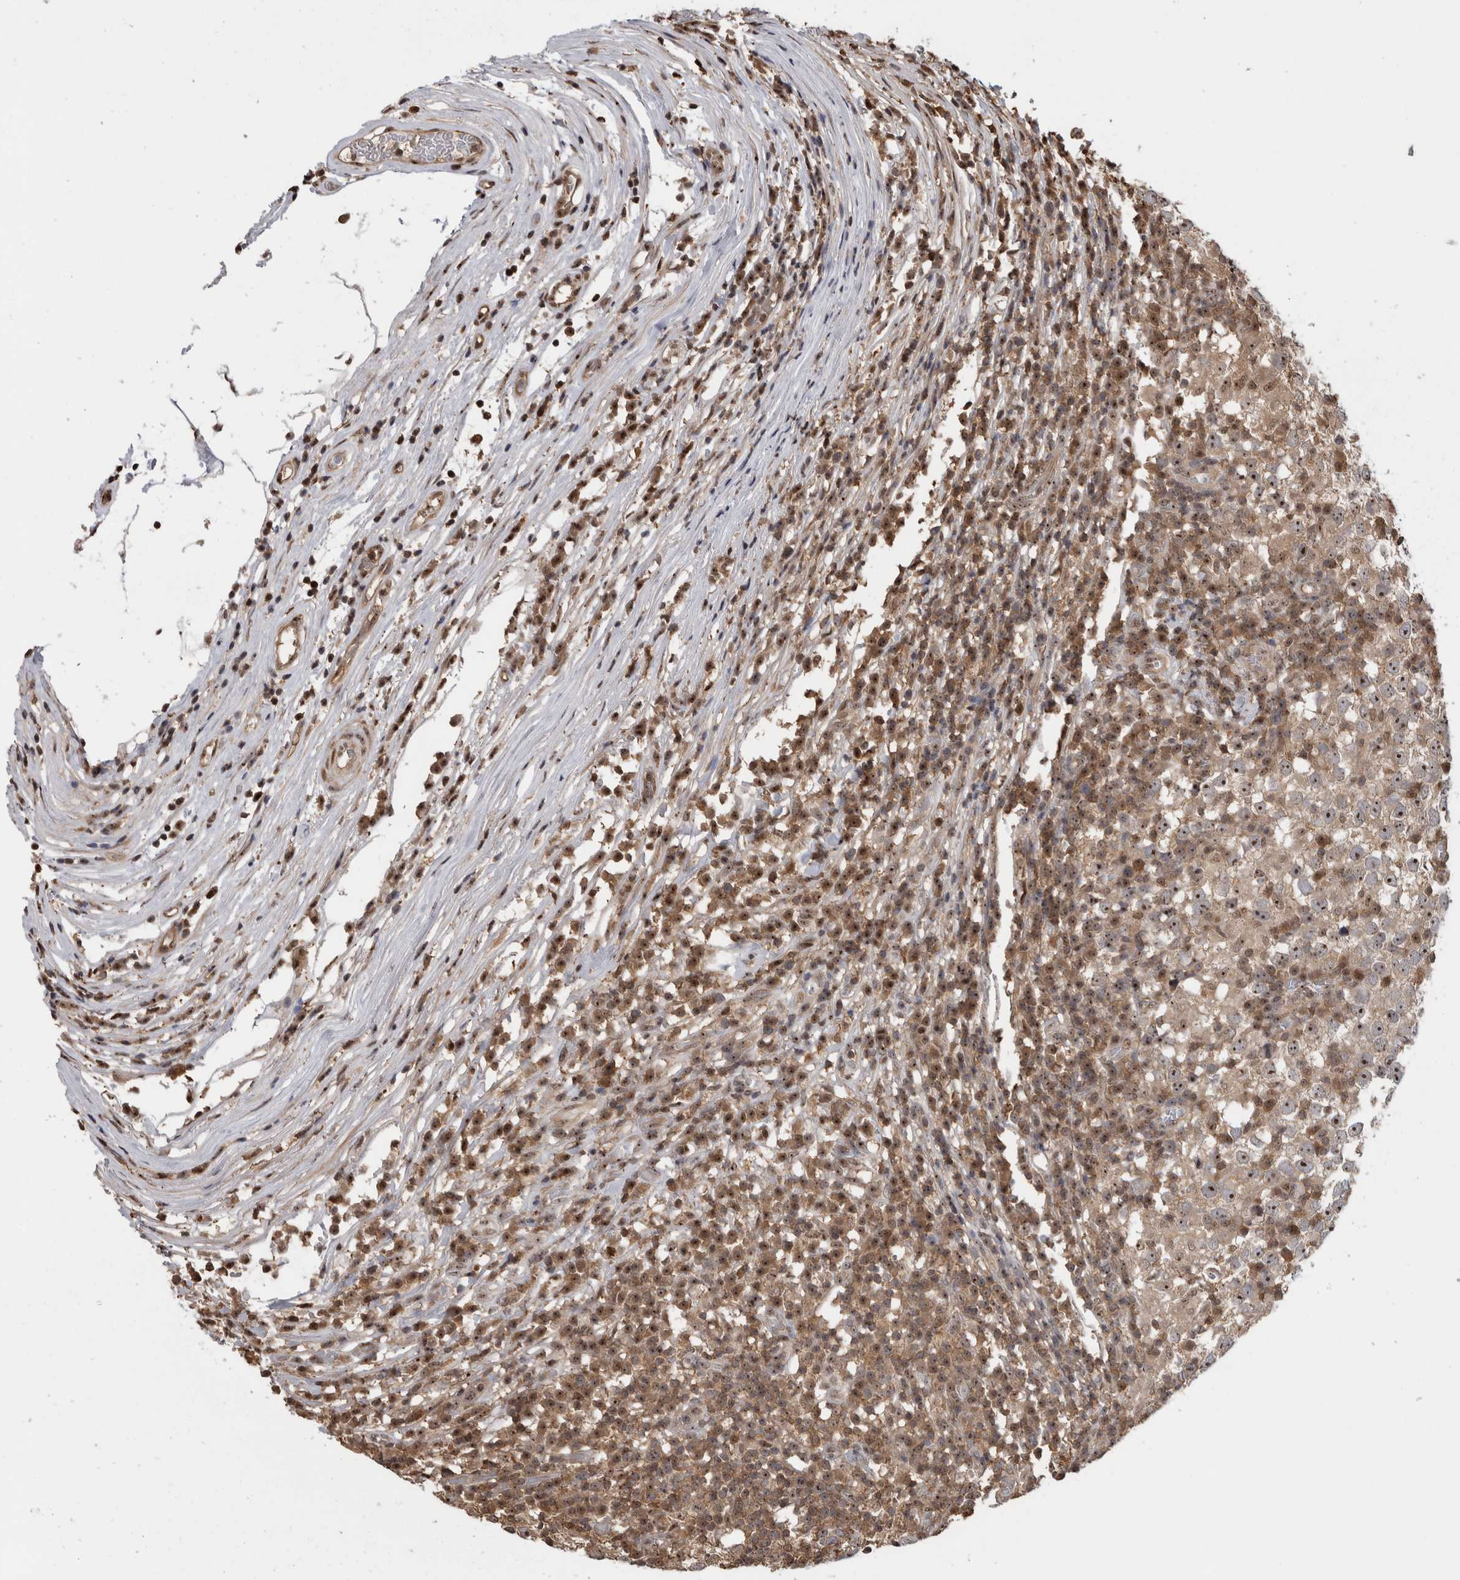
{"staining": {"intensity": "strong", "quantity": "25%-75%", "location": "nuclear"}, "tissue": "testis cancer", "cell_type": "Tumor cells", "image_type": "cancer", "snomed": [{"axis": "morphology", "description": "Seminoma, NOS"}, {"axis": "topography", "description": "Testis"}], "caption": "Testis cancer (seminoma) was stained to show a protein in brown. There is high levels of strong nuclear staining in approximately 25%-75% of tumor cells.", "gene": "TDRD7", "patient": {"sex": "male", "age": 65}}